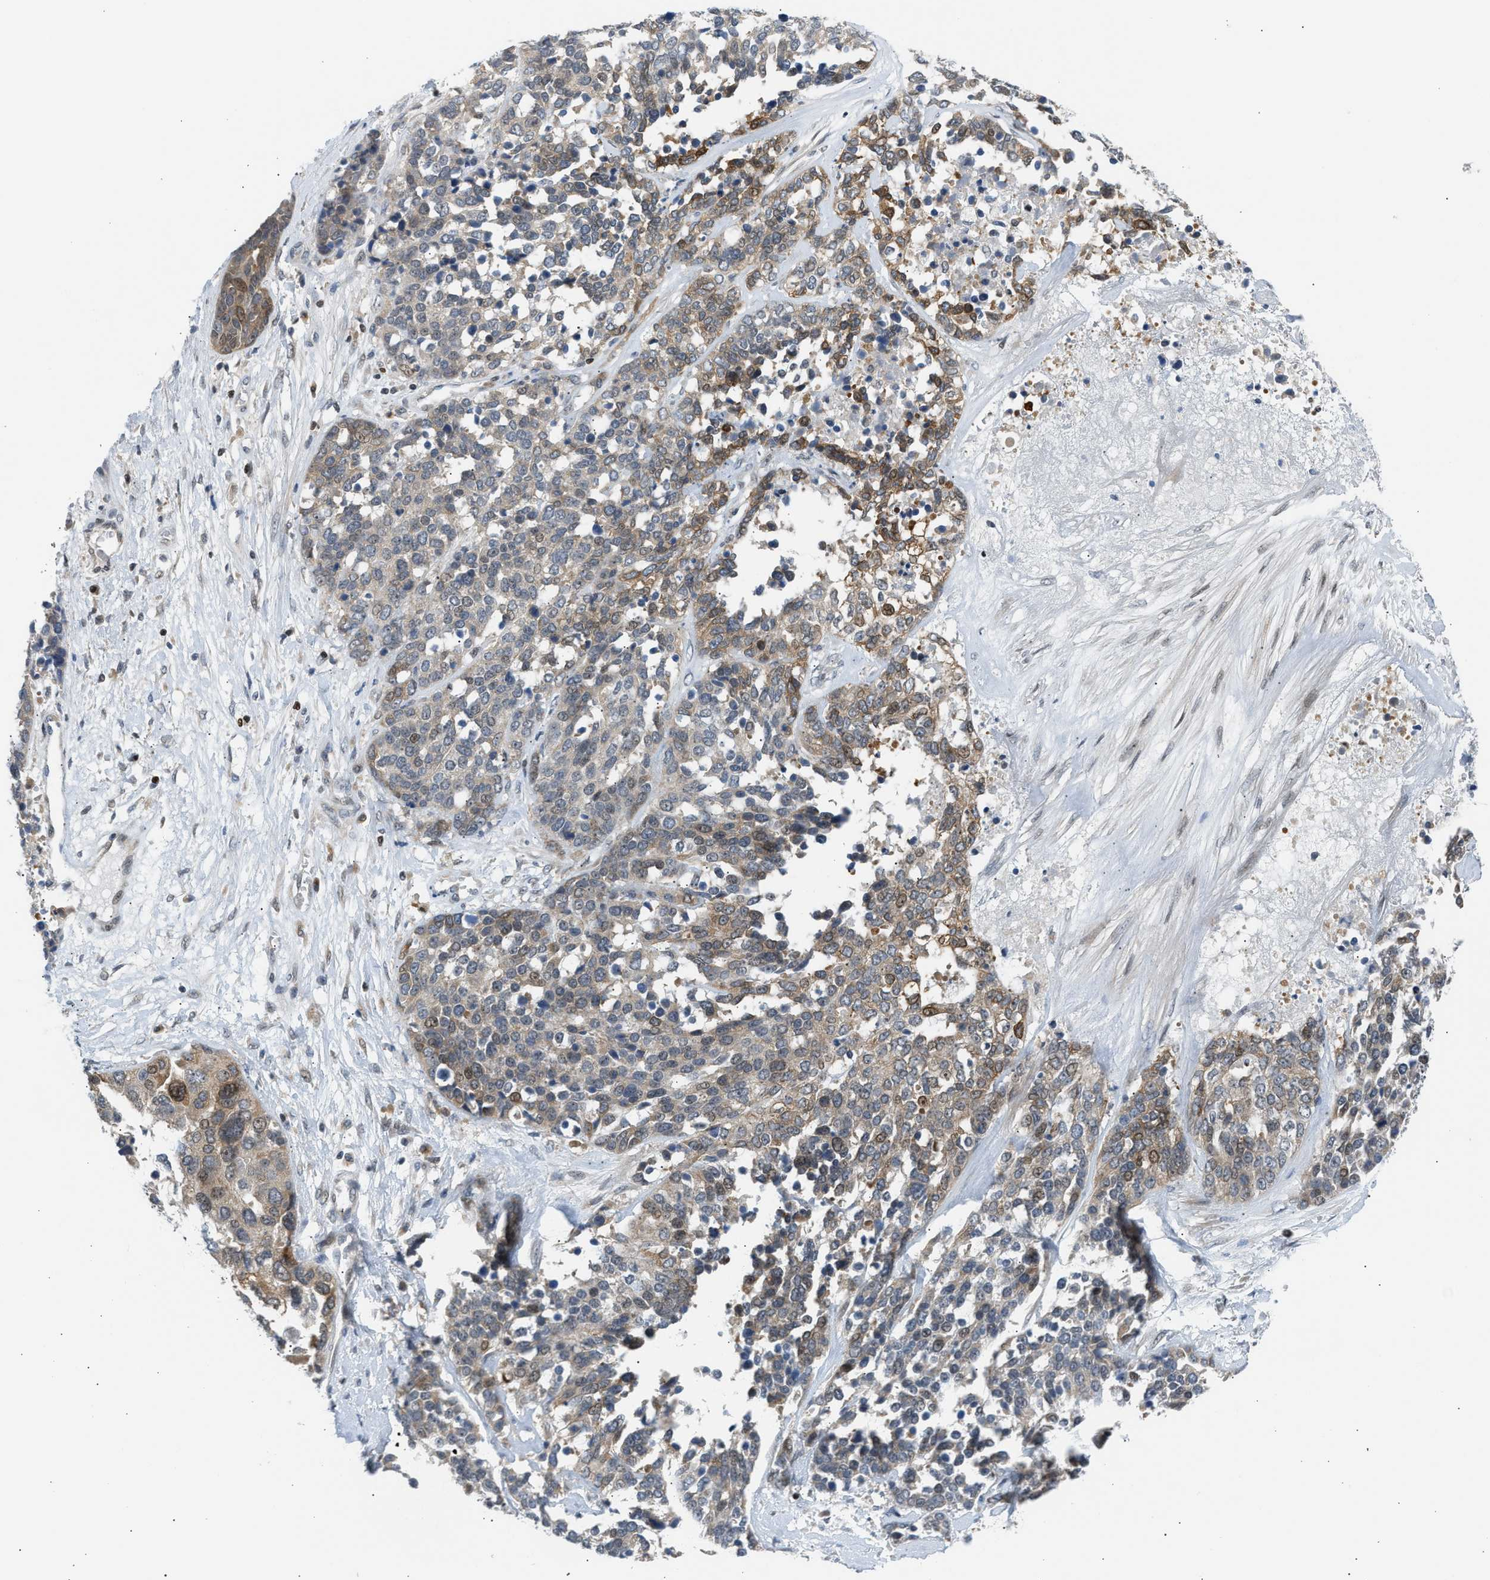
{"staining": {"intensity": "moderate", "quantity": "25%-75%", "location": "cytoplasmic/membranous"}, "tissue": "ovarian cancer", "cell_type": "Tumor cells", "image_type": "cancer", "snomed": [{"axis": "morphology", "description": "Cystadenocarcinoma, serous, NOS"}, {"axis": "topography", "description": "Ovary"}], "caption": "An immunohistochemistry (IHC) micrograph of tumor tissue is shown. Protein staining in brown highlights moderate cytoplasmic/membranous positivity in ovarian cancer within tumor cells.", "gene": "NPS", "patient": {"sex": "female", "age": 44}}